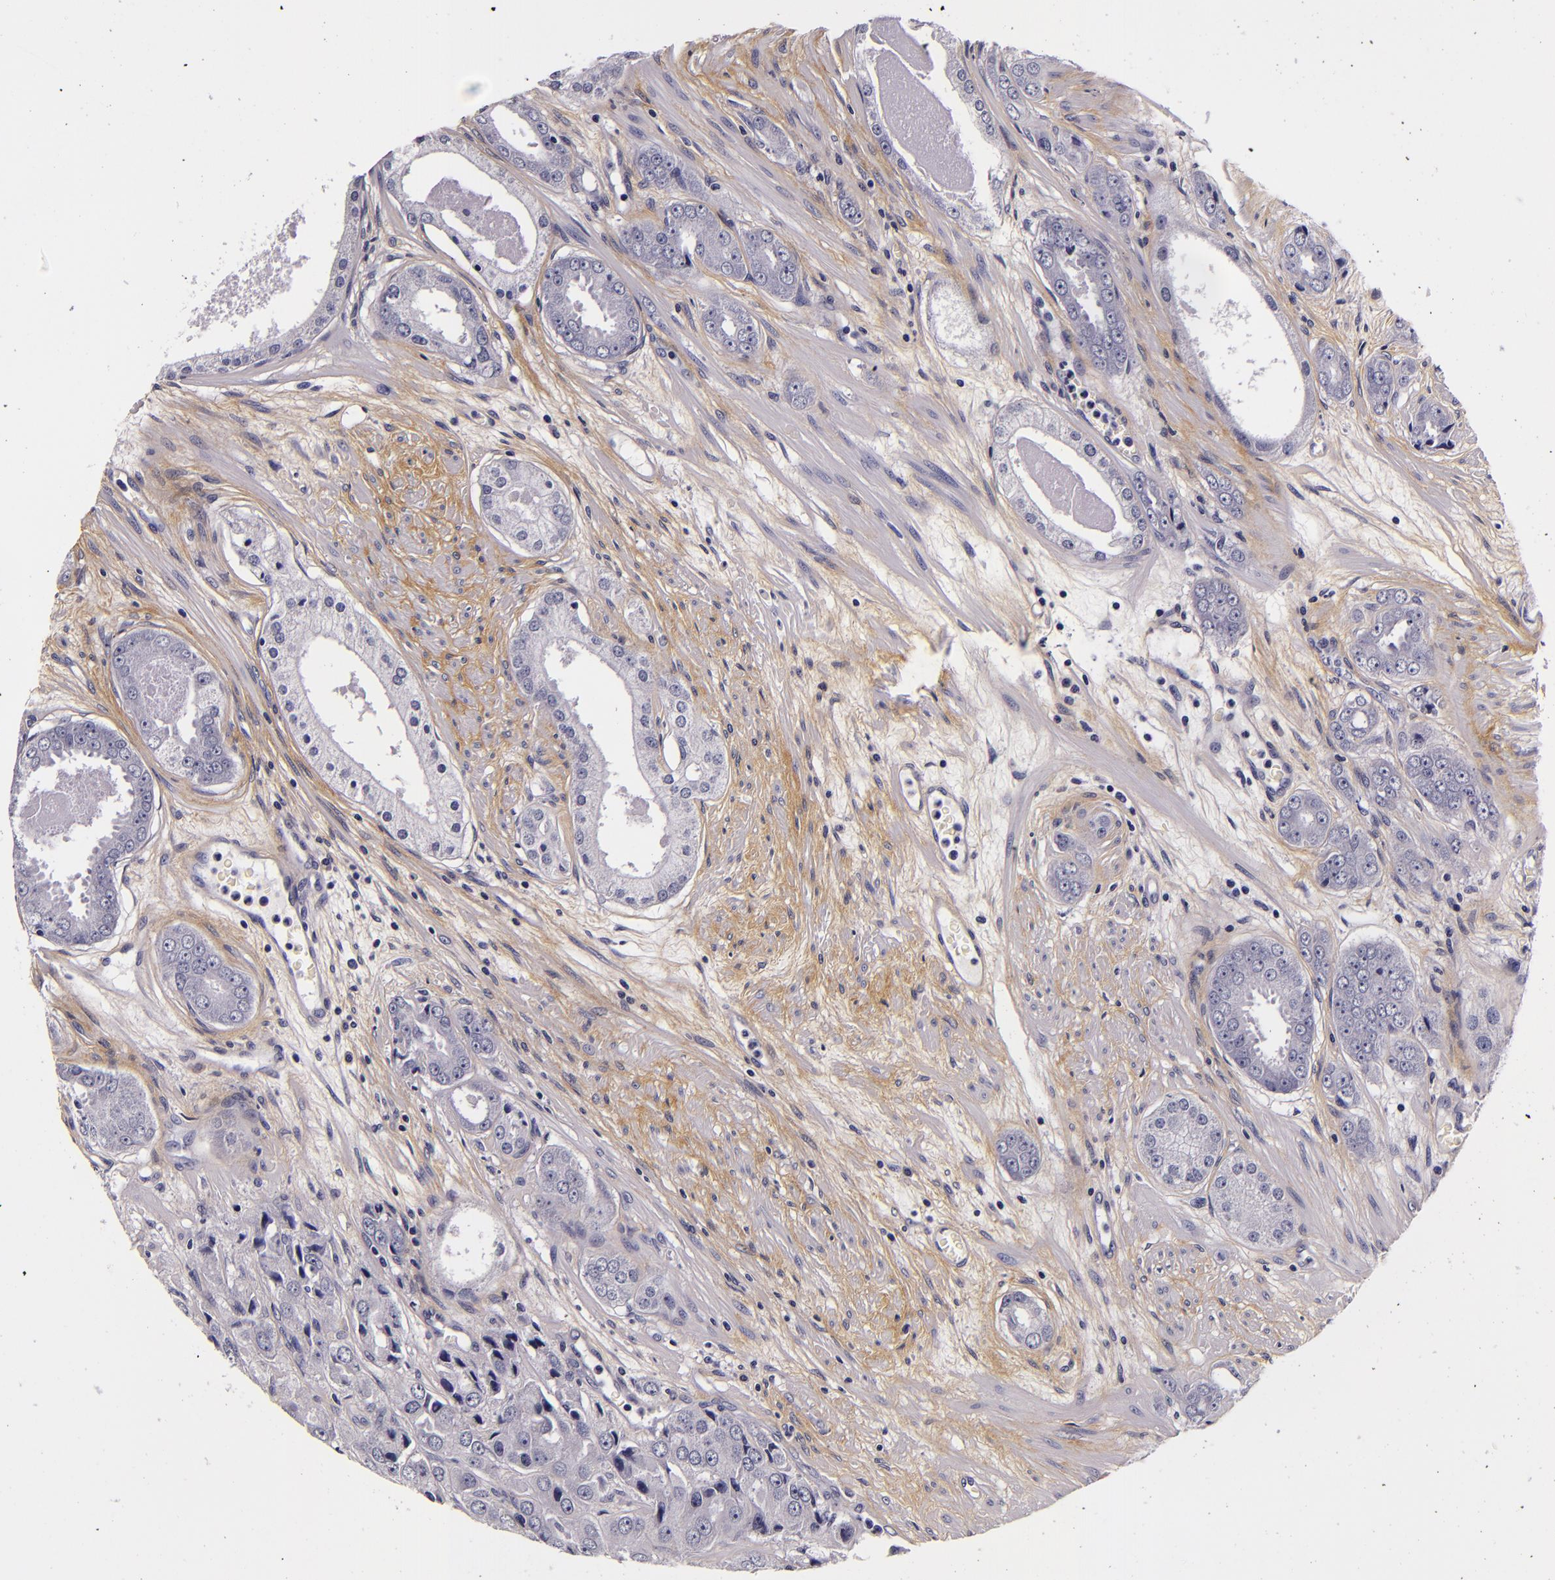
{"staining": {"intensity": "negative", "quantity": "none", "location": "none"}, "tissue": "prostate cancer", "cell_type": "Tumor cells", "image_type": "cancer", "snomed": [{"axis": "morphology", "description": "Adenocarcinoma, Medium grade"}, {"axis": "topography", "description": "Prostate"}], "caption": "Immunohistochemistry micrograph of prostate cancer (medium-grade adenocarcinoma) stained for a protein (brown), which shows no expression in tumor cells.", "gene": "FBN1", "patient": {"sex": "male", "age": 53}}